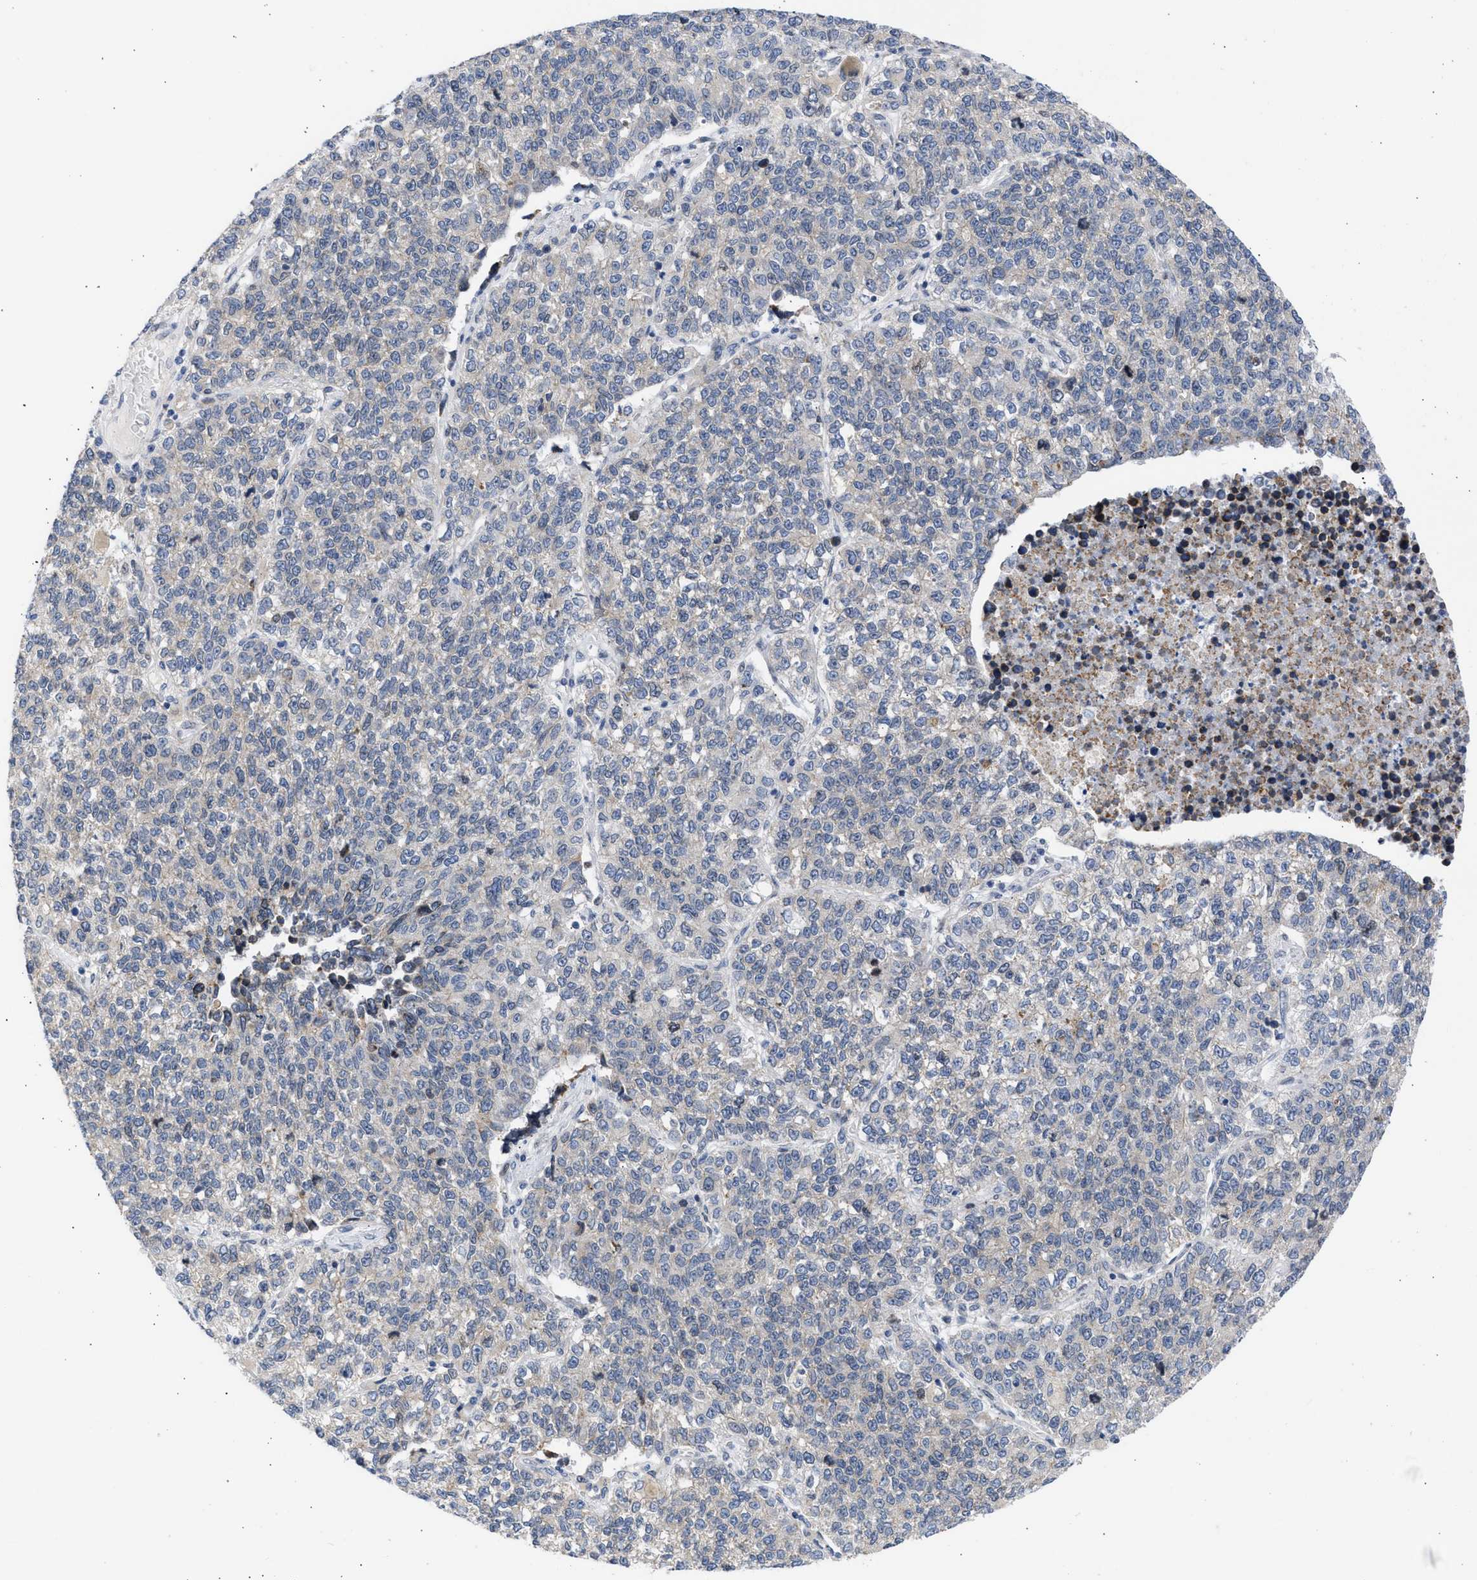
{"staining": {"intensity": "weak", "quantity": "<25%", "location": "cytoplasmic/membranous"}, "tissue": "lung cancer", "cell_type": "Tumor cells", "image_type": "cancer", "snomed": [{"axis": "morphology", "description": "Adenocarcinoma, NOS"}, {"axis": "topography", "description": "Lung"}], "caption": "Tumor cells are negative for protein expression in human adenocarcinoma (lung).", "gene": "NUP35", "patient": {"sex": "male", "age": 49}}